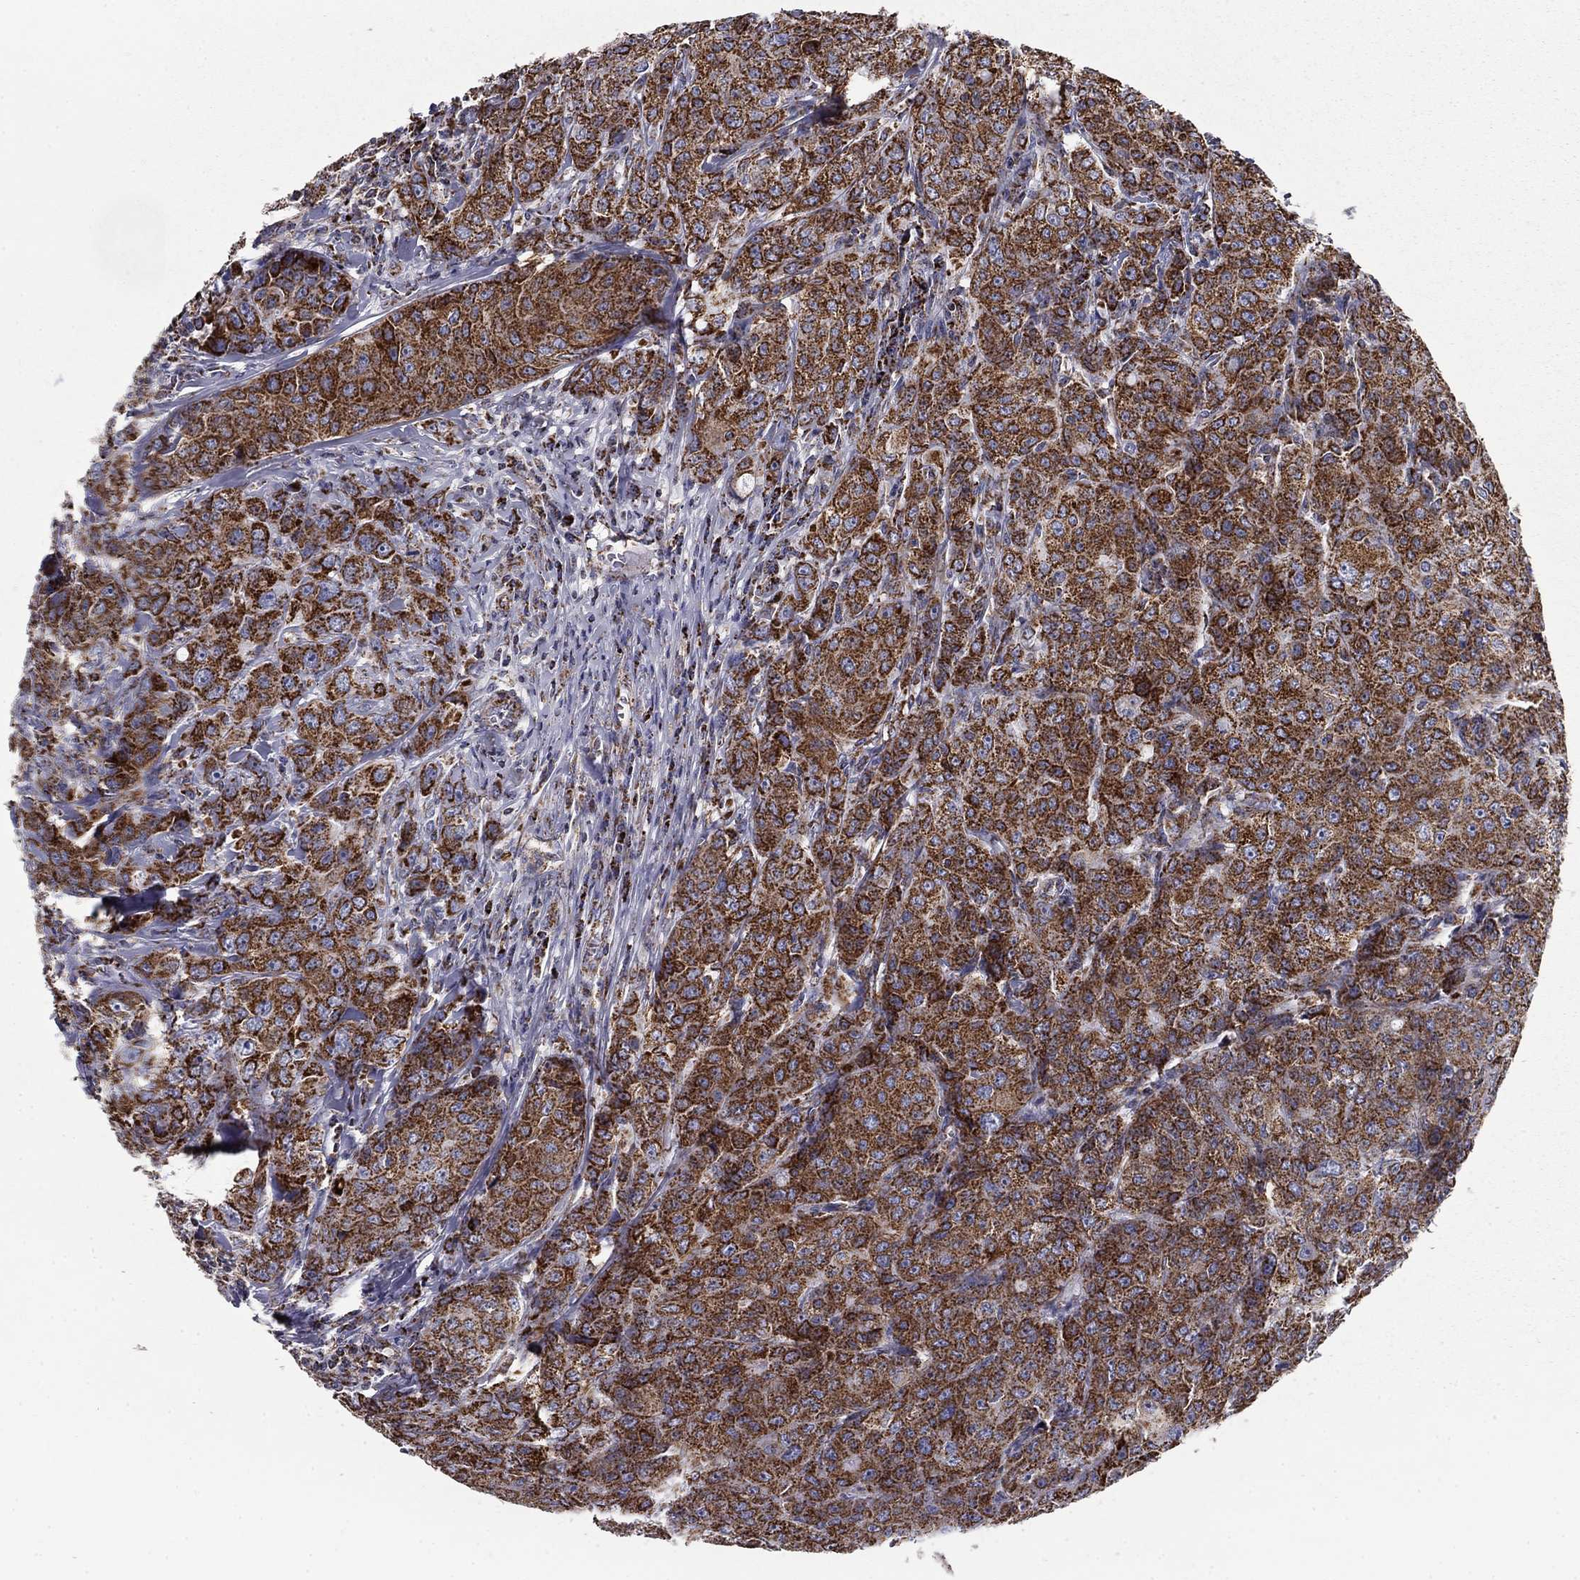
{"staining": {"intensity": "strong", "quantity": ">75%", "location": "cytoplasmic/membranous"}, "tissue": "breast cancer", "cell_type": "Tumor cells", "image_type": "cancer", "snomed": [{"axis": "morphology", "description": "Duct carcinoma"}, {"axis": "topography", "description": "Breast"}], "caption": "Immunohistochemical staining of breast invasive ductal carcinoma demonstrates strong cytoplasmic/membranous protein positivity in approximately >75% of tumor cells.", "gene": "NDUFV1", "patient": {"sex": "female", "age": 43}}